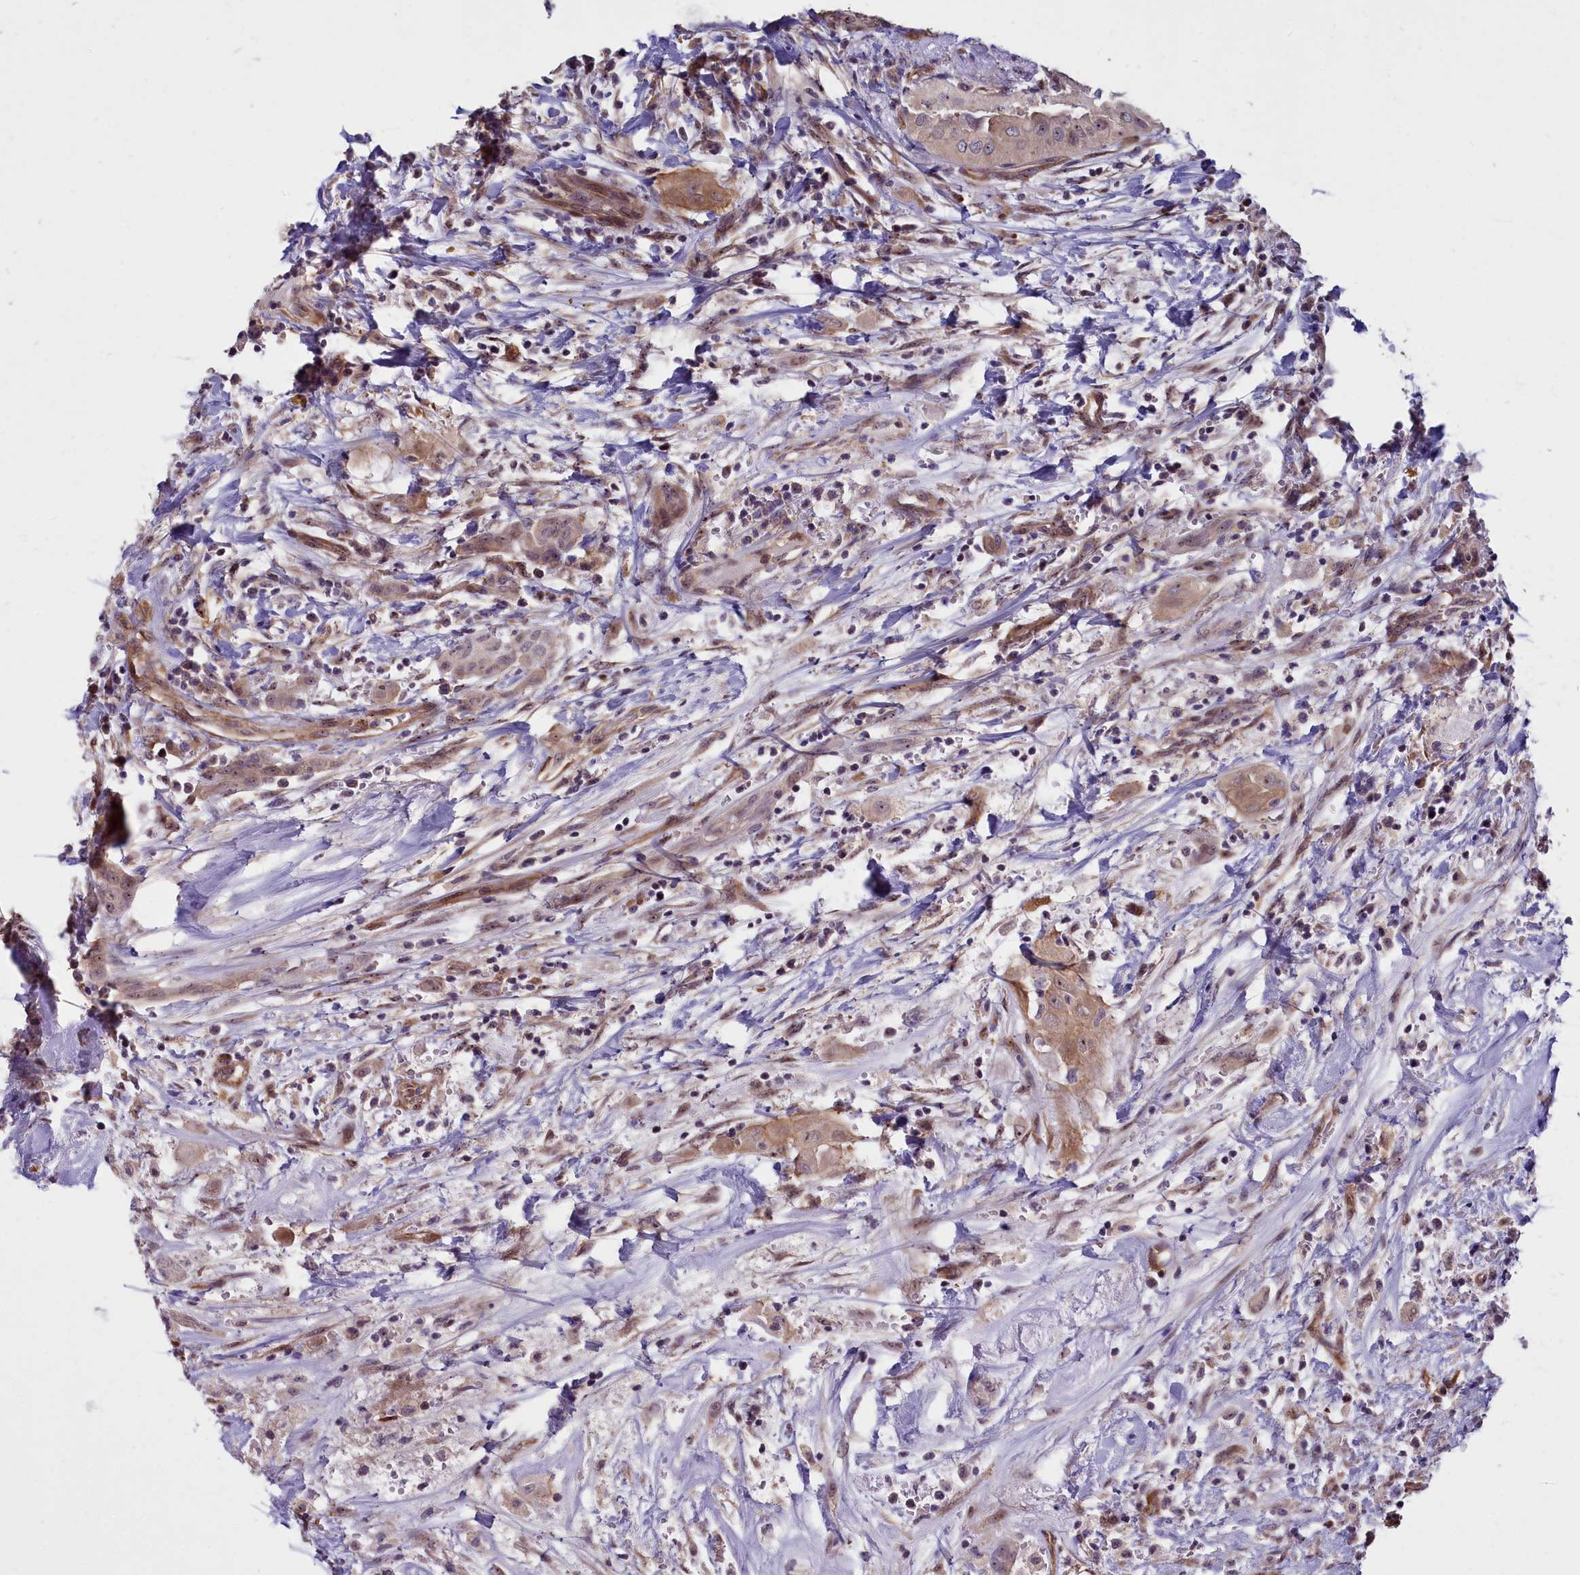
{"staining": {"intensity": "moderate", "quantity": "25%-75%", "location": "cytoplasmic/membranous,nuclear"}, "tissue": "thyroid cancer", "cell_type": "Tumor cells", "image_type": "cancer", "snomed": [{"axis": "morphology", "description": "Papillary adenocarcinoma, NOS"}, {"axis": "topography", "description": "Thyroid gland"}], "caption": "This is a histology image of immunohistochemistry staining of papillary adenocarcinoma (thyroid), which shows moderate positivity in the cytoplasmic/membranous and nuclear of tumor cells.", "gene": "BCAR1", "patient": {"sex": "female", "age": 59}}